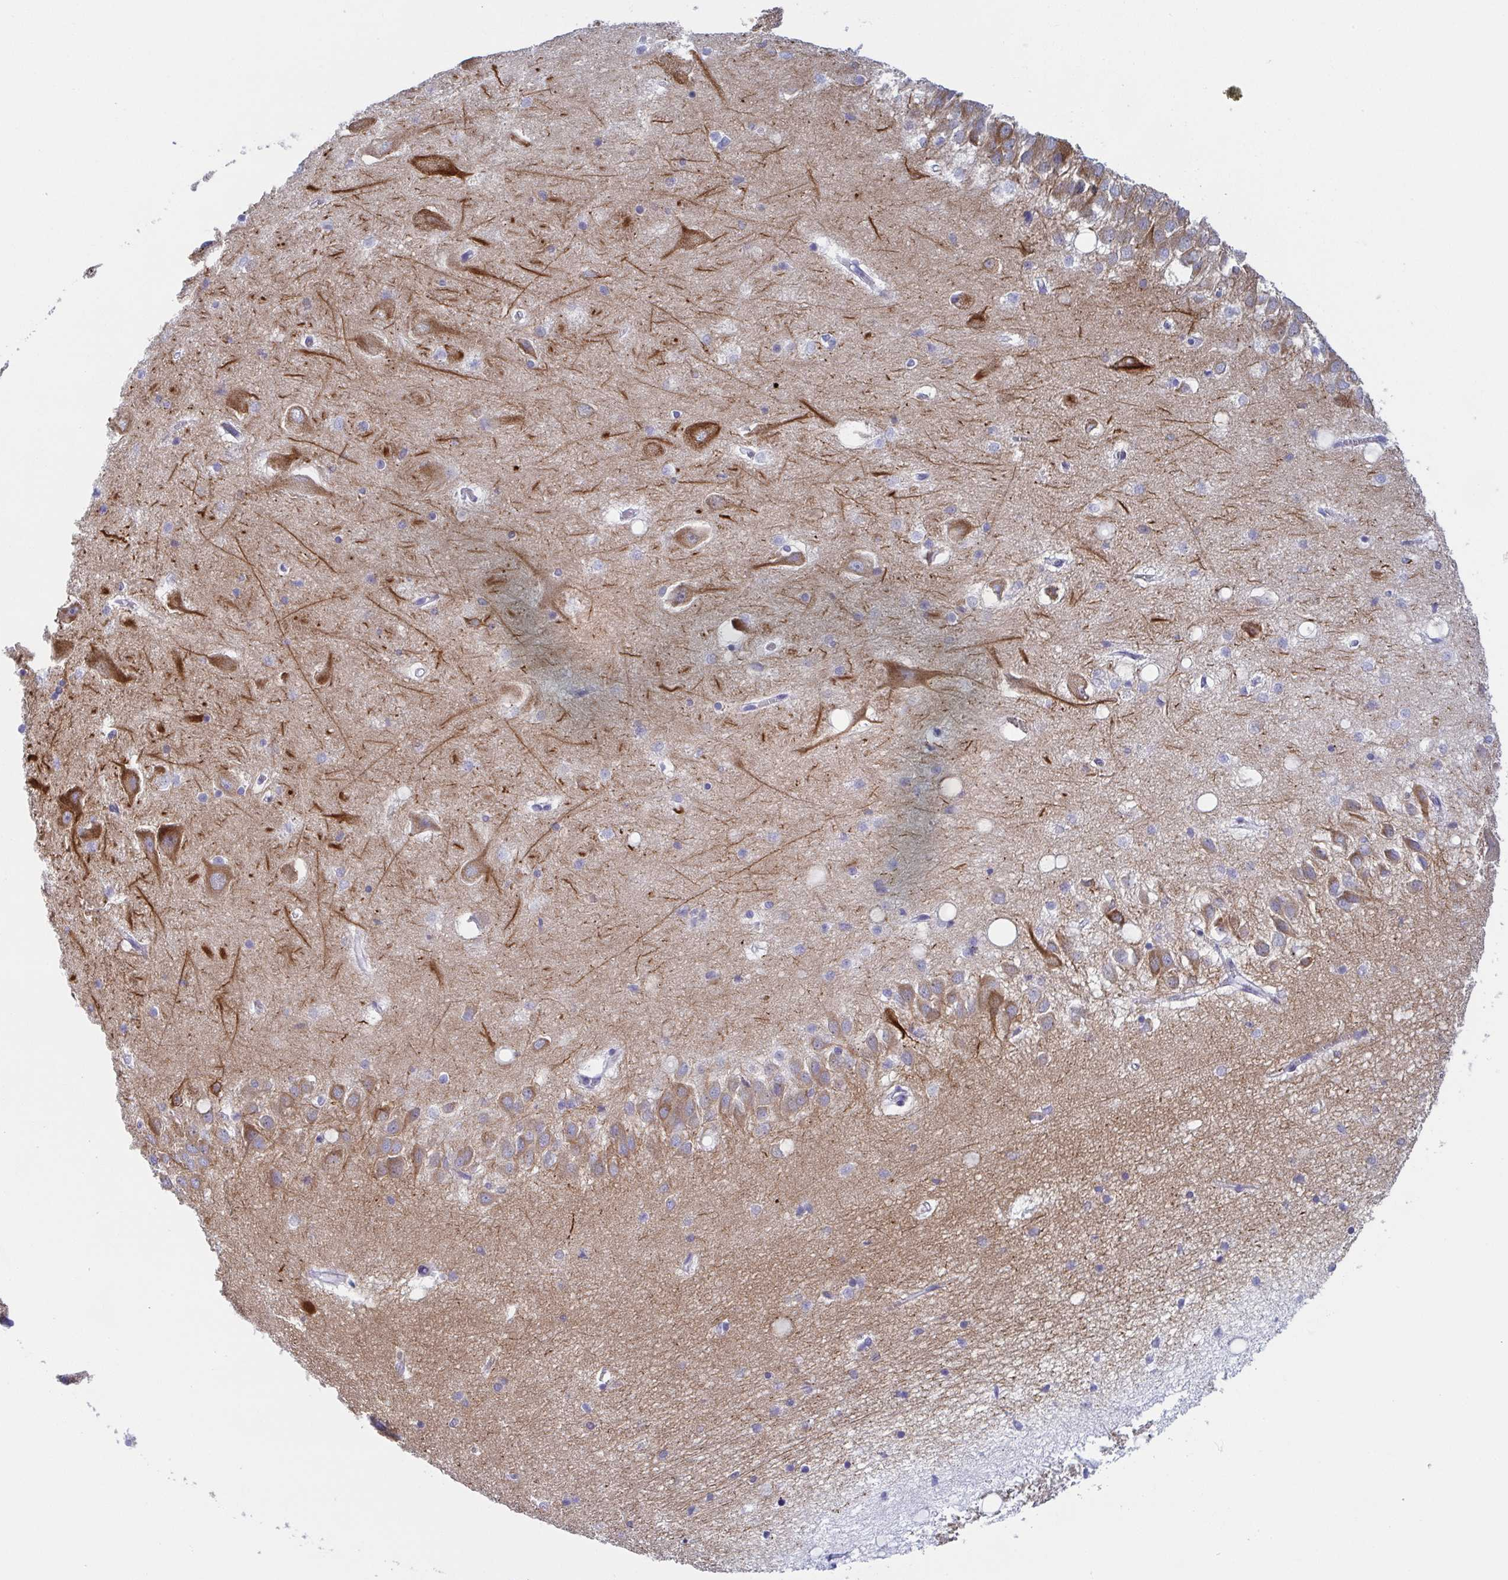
{"staining": {"intensity": "negative", "quantity": "none", "location": "none"}, "tissue": "hippocampus", "cell_type": "Glial cells", "image_type": "normal", "snomed": [{"axis": "morphology", "description": "Normal tissue, NOS"}, {"axis": "topography", "description": "Hippocampus"}], "caption": "The photomicrograph reveals no significant staining in glial cells of hippocampus. The staining is performed using DAB (3,3'-diaminobenzidine) brown chromogen with nuclei counter-stained in using hematoxylin.", "gene": "DYNC1I1", "patient": {"sex": "male", "age": 58}}